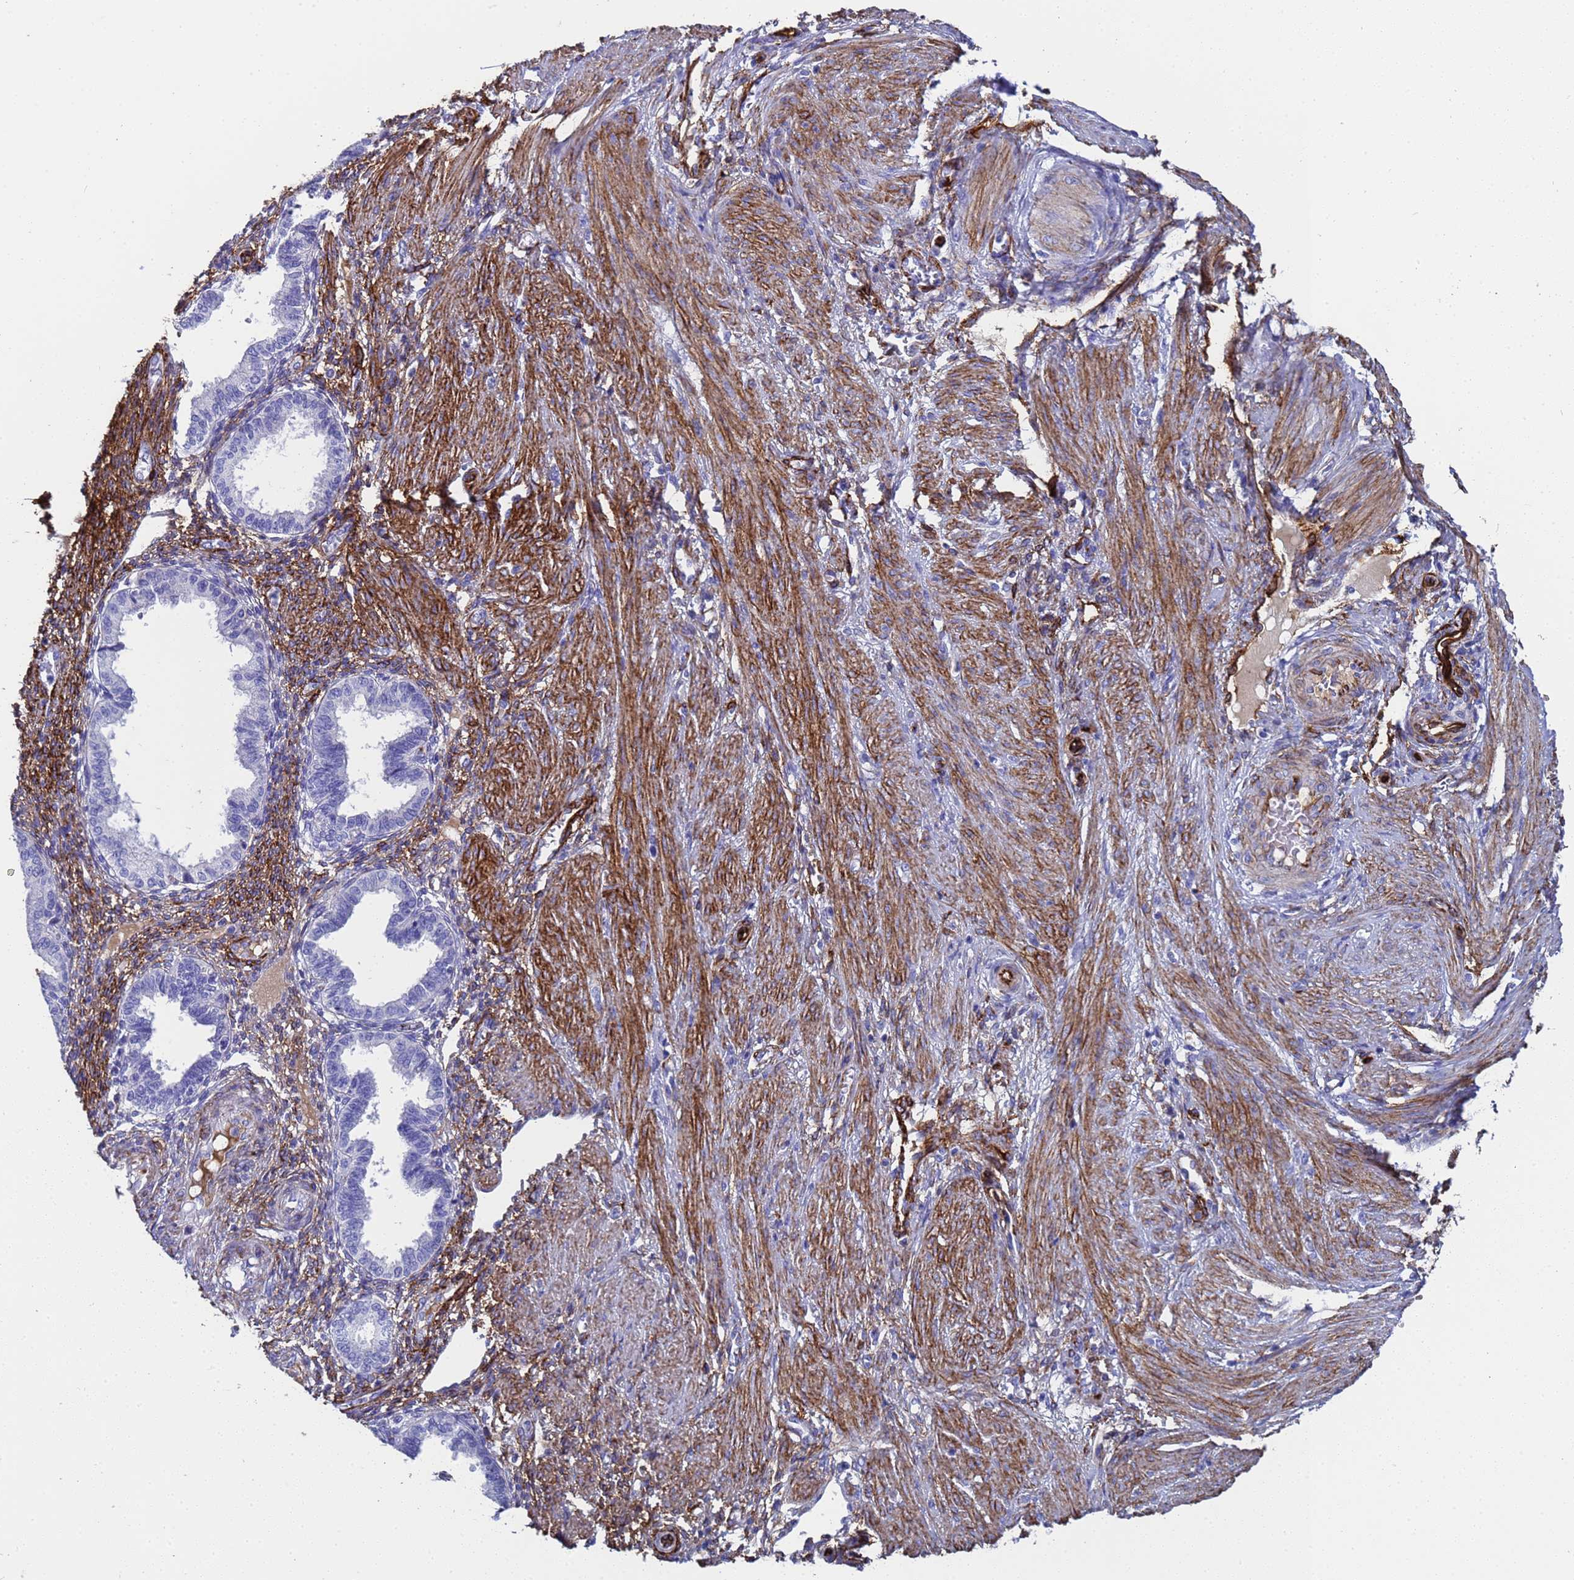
{"staining": {"intensity": "strong", "quantity": ">75%", "location": "cytoplasmic/membranous"}, "tissue": "endometrium", "cell_type": "Cells in endometrial stroma", "image_type": "normal", "snomed": [{"axis": "morphology", "description": "Normal tissue, NOS"}, {"axis": "topography", "description": "Endometrium"}], "caption": "Strong cytoplasmic/membranous positivity for a protein is seen in approximately >75% of cells in endometrial stroma of benign endometrium using immunohistochemistry (IHC).", "gene": "ADIPOQ", "patient": {"sex": "female", "age": 33}}